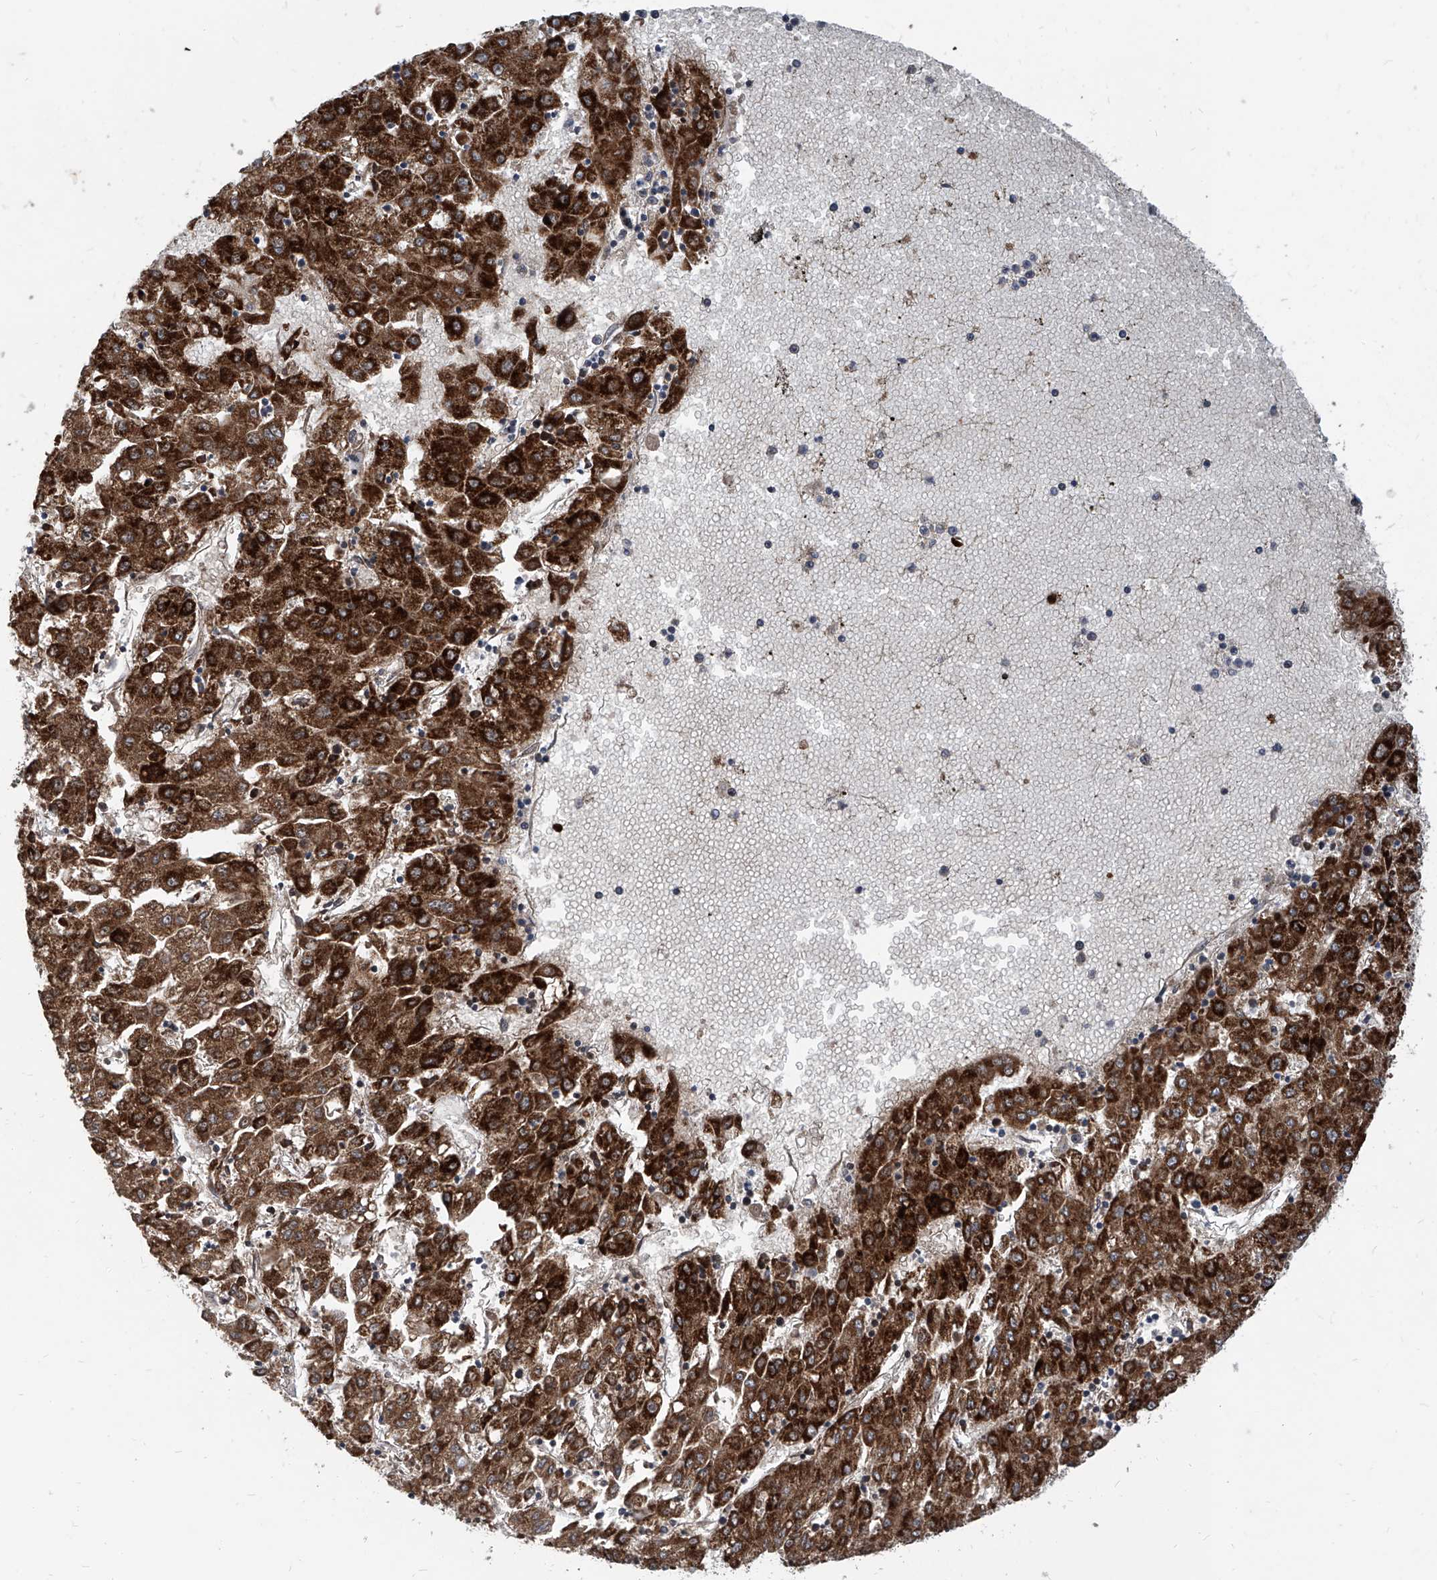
{"staining": {"intensity": "strong", "quantity": ">75%", "location": "cytoplasmic/membranous"}, "tissue": "liver cancer", "cell_type": "Tumor cells", "image_type": "cancer", "snomed": [{"axis": "morphology", "description": "Carcinoma, Hepatocellular, NOS"}, {"axis": "topography", "description": "Liver"}], "caption": "Approximately >75% of tumor cells in liver hepatocellular carcinoma demonstrate strong cytoplasmic/membranous protein positivity as visualized by brown immunohistochemical staining.", "gene": "USP48", "patient": {"sex": "male", "age": 72}}